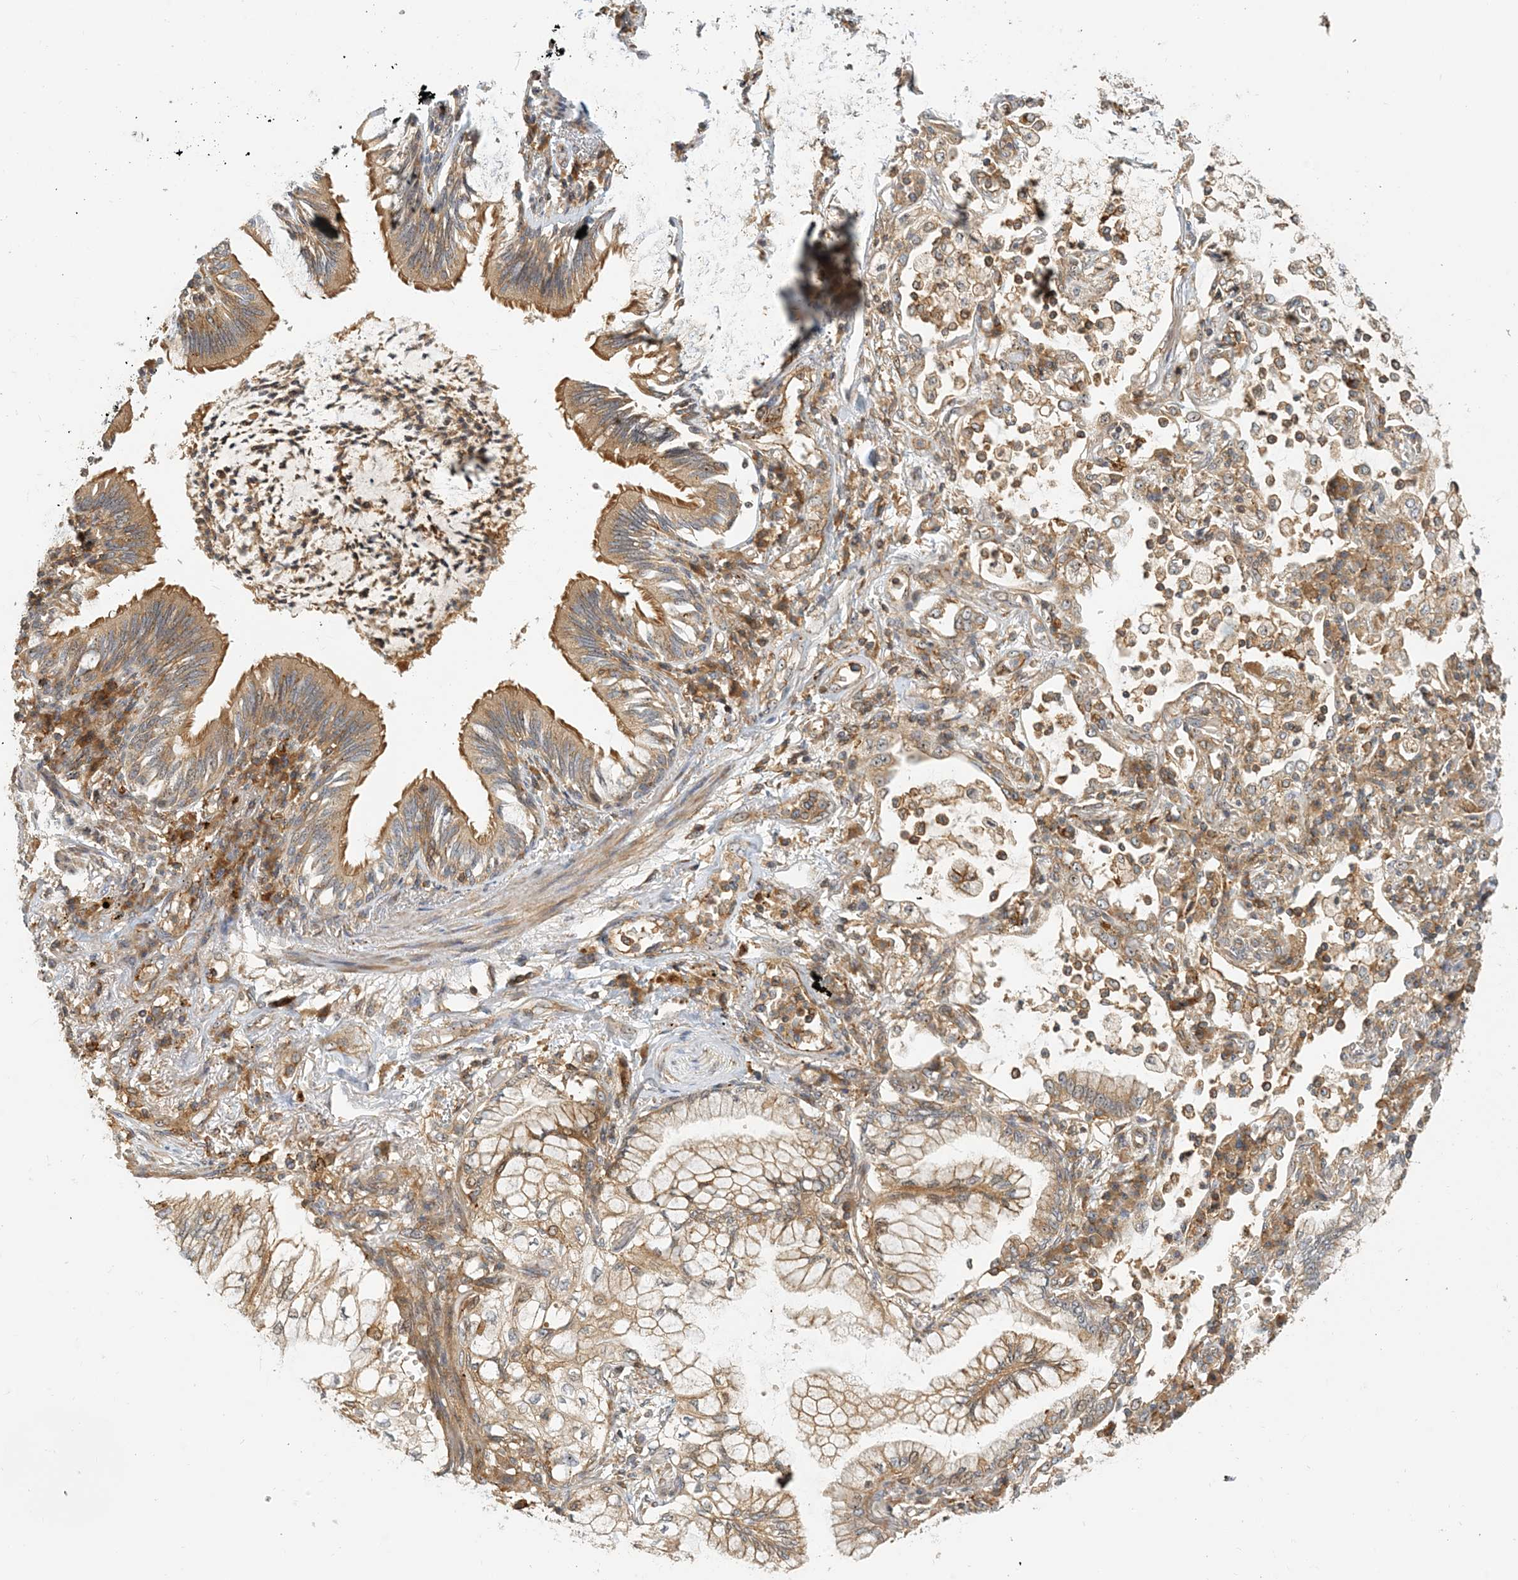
{"staining": {"intensity": "moderate", "quantity": ">75%", "location": "cytoplasmic/membranous"}, "tissue": "lung cancer", "cell_type": "Tumor cells", "image_type": "cancer", "snomed": [{"axis": "morphology", "description": "Adenocarcinoma, NOS"}, {"axis": "topography", "description": "Lung"}], "caption": "Adenocarcinoma (lung) stained with a protein marker exhibits moderate staining in tumor cells.", "gene": "COLEC11", "patient": {"sex": "female", "age": 70}}